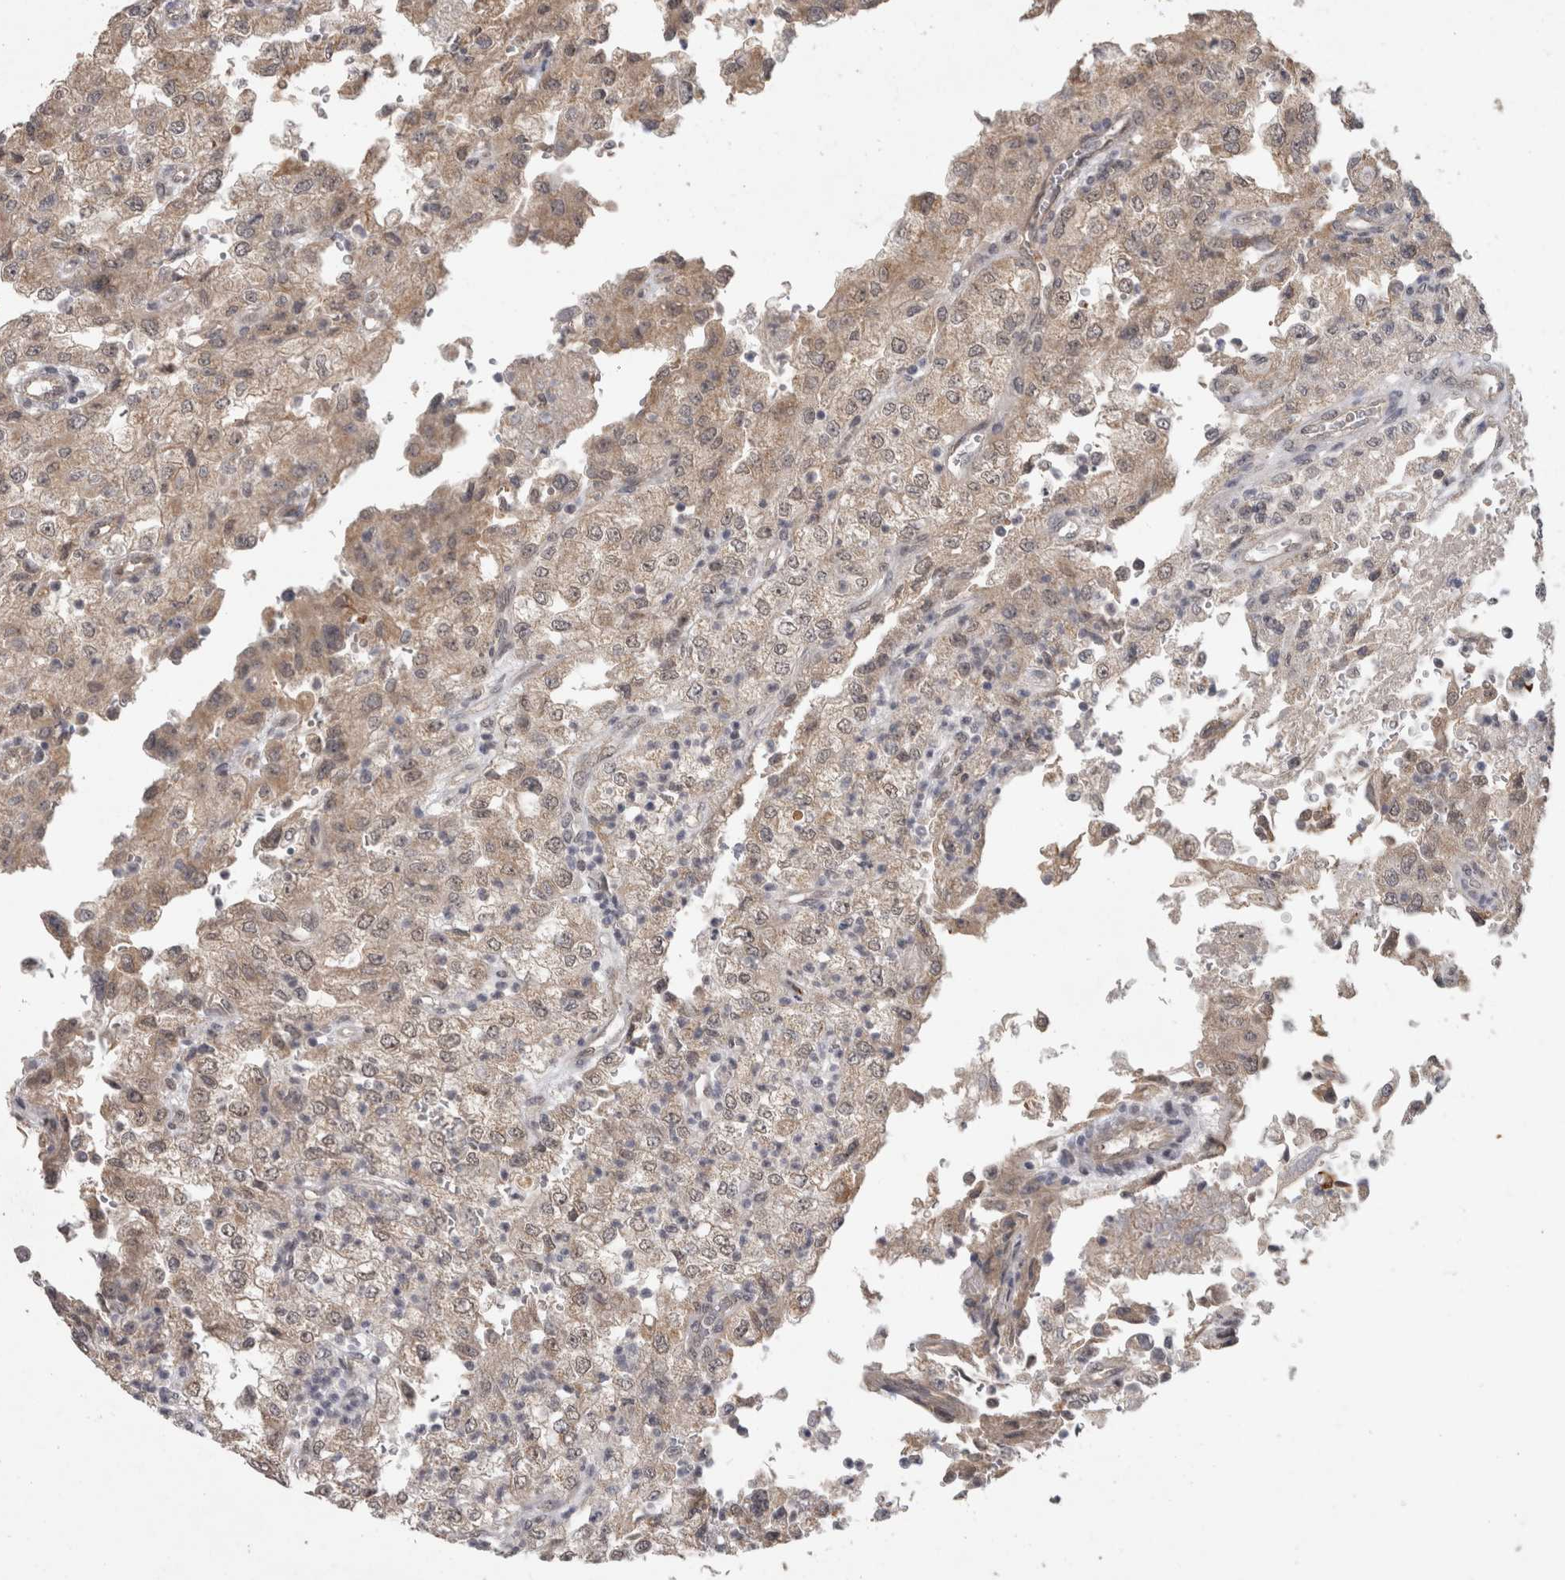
{"staining": {"intensity": "weak", "quantity": "25%-75%", "location": "cytoplasmic/membranous"}, "tissue": "renal cancer", "cell_type": "Tumor cells", "image_type": "cancer", "snomed": [{"axis": "morphology", "description": "Adenocarcinoma, NOS"}, {"axis": "topography", "description": "Kidney"}], "caption": "A brown stain highlights weak cytoplasmic/membranous positivity of a protein in adenocarcinoma (renal) tumor cells. (DAB (3,3'-diaminobenzidine) IHC, brown staining for protein, blue staining for nuclei).", "gene": "RHPN1", "patient": {"sex": "female", "age": 54}}